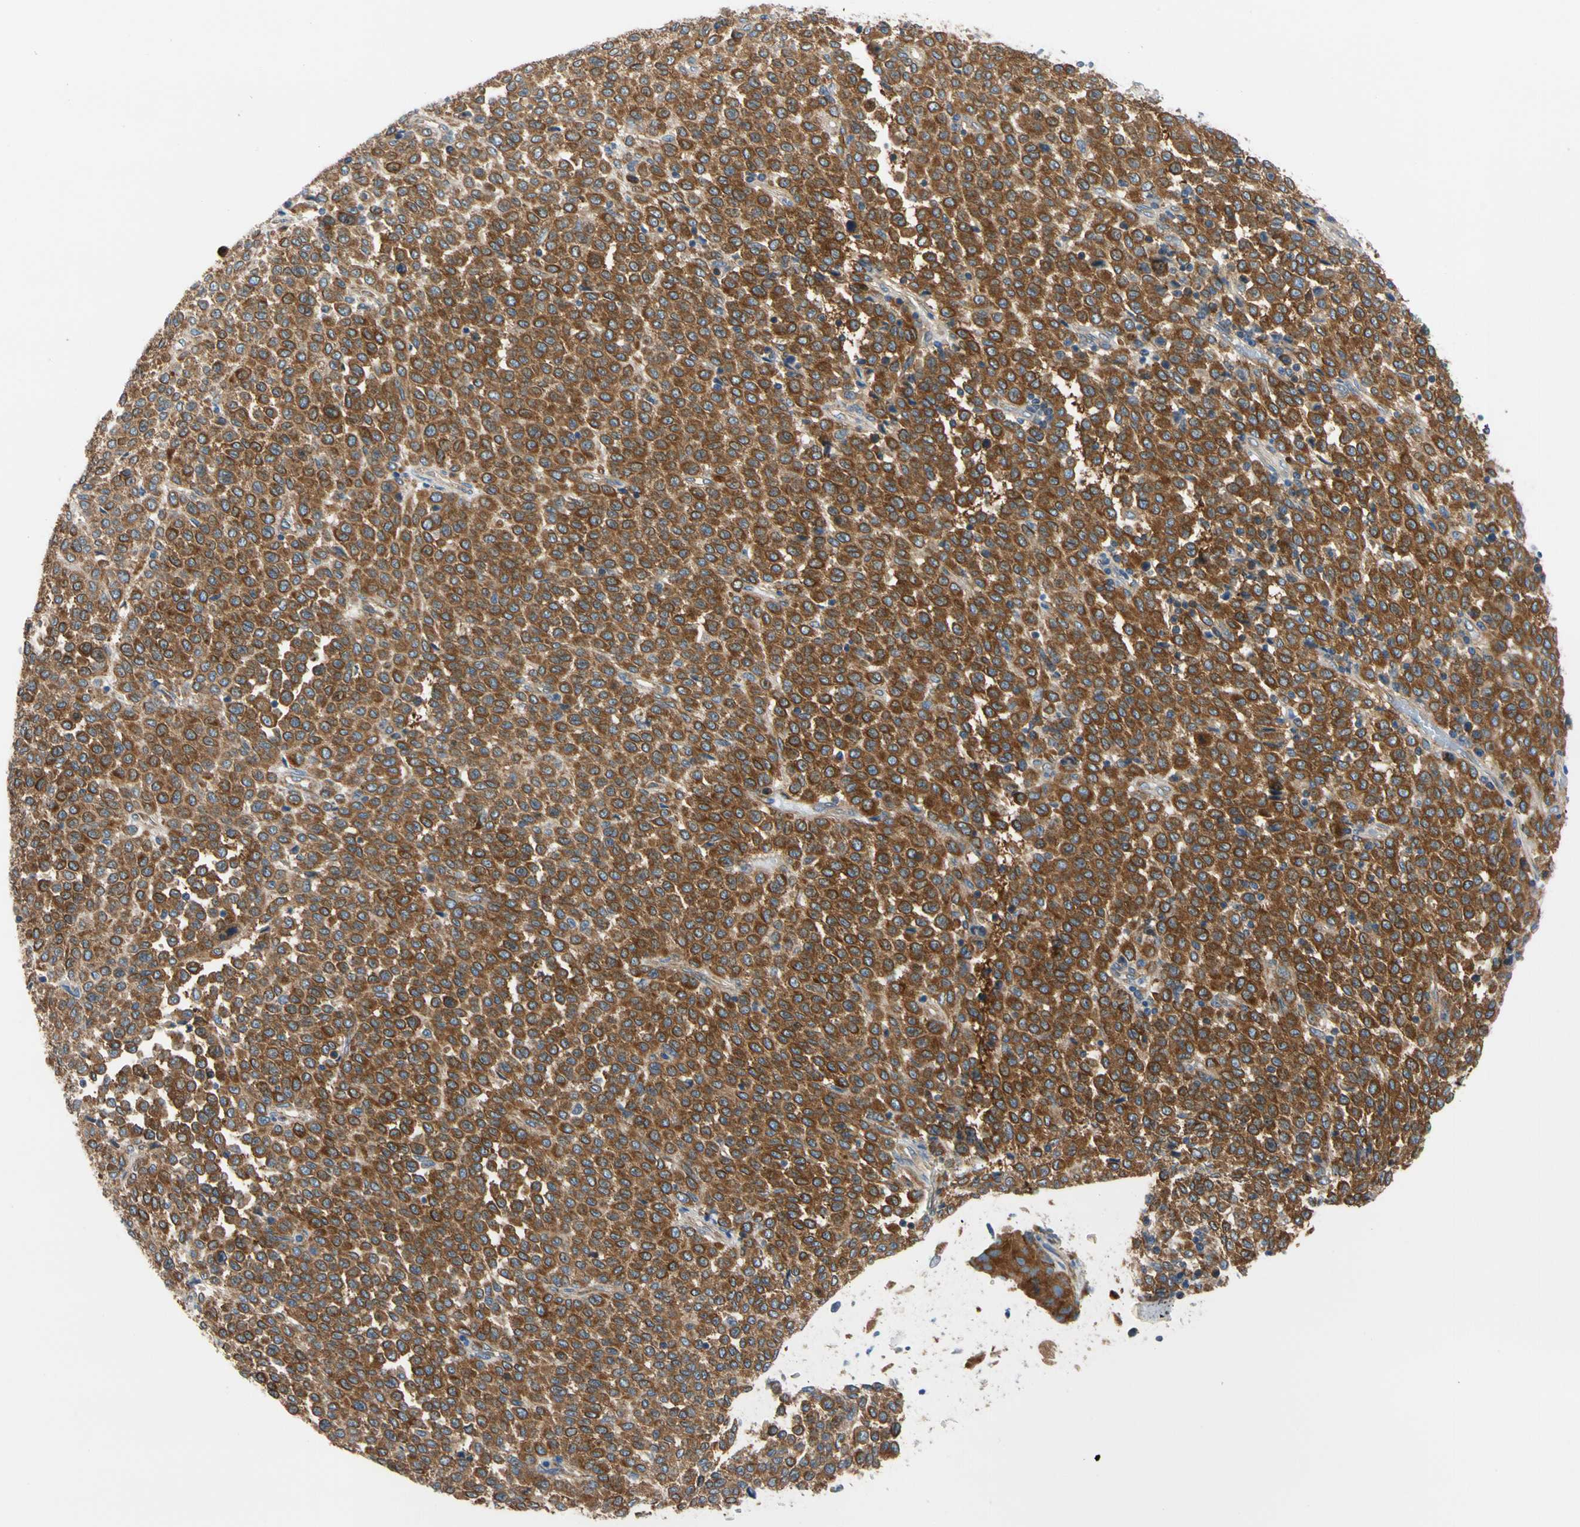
{"staining": {"intensity": "strong", "quantity": ">75%", "location": "cytoplasmic/membranous"}, "tissue": "melanoma", "cell_type": "Tumor cells", "image_type": "cancer", "snomed": [{"axis": "morphology", "description": "Malignant melanoma, Metastatic site"}, {"axis": "topography", "description": "Pancreas"}], "caption": "High-power microscopy captured an IHC image of malignant melanoma (metastatic site), revealing strong cytoplasmic/membranous expression in about >75% of tumor cells. The protein of interest is stained brown, and the nuclei are stained in blue (DAB (3,3'-diaminobenzidine) IHC with brightfield microscopy, high magnification).", "gene": "GPHN", "patient": {"sex": "female", "age": 30}}